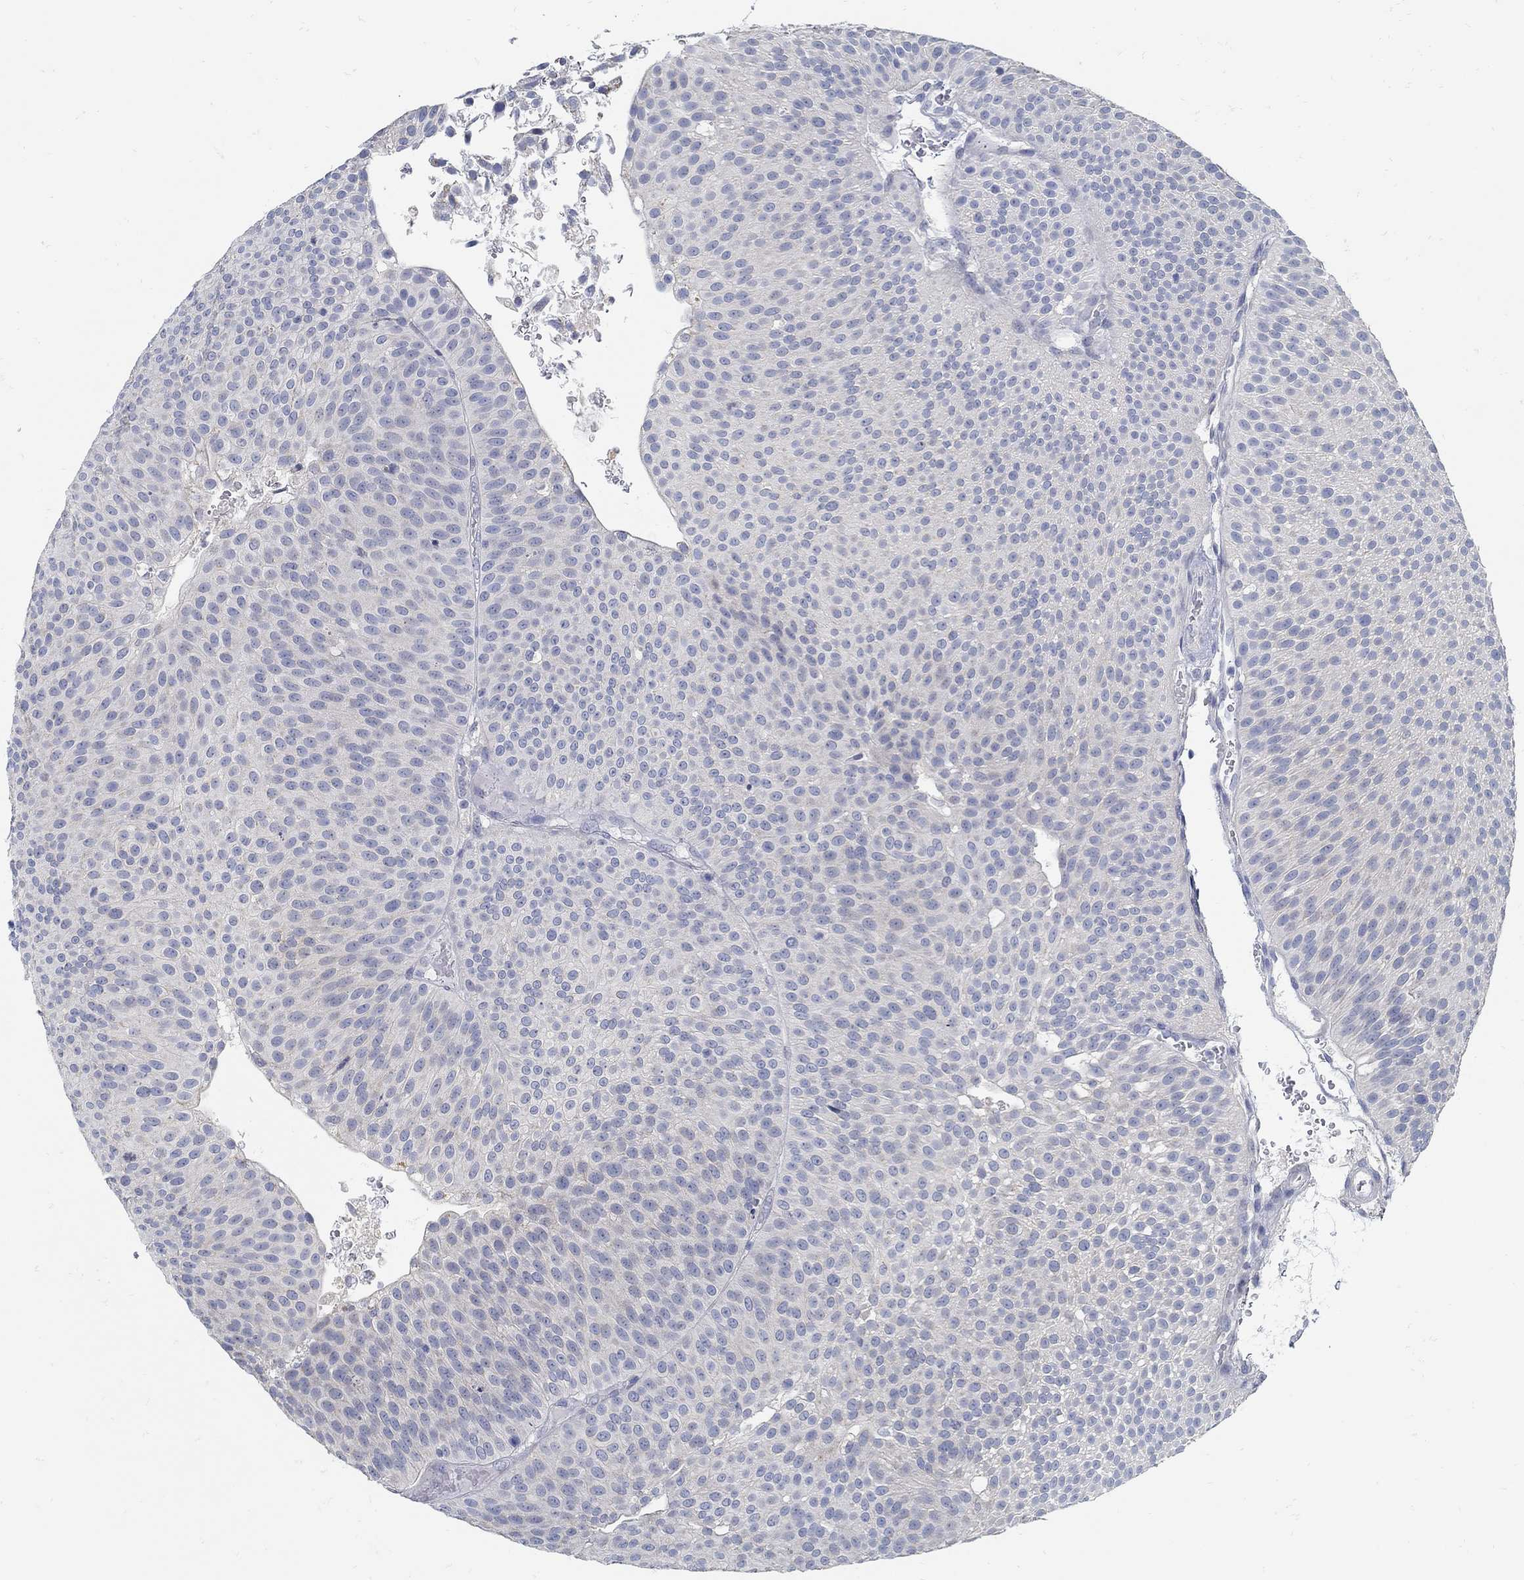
{"staining": {"intensity": "negative", "quantity": "none", "location": "none"}, "tissue": "urothelial cancer", "cell_type": "Tumor cells", "image_type": "cancer", "snomed": [{"axis": "morphology", "description": "Urothelial carcinoma, Low grade"}, {"axis": "topography", "description": "Urinary bladder"}], "caption": "Tumor cells show no significant protein positivity in urothelial cancer. Nuclei are stained in blue.", "gene": "ZFAND4", "patient": {"sex": "male", "age": 65}}